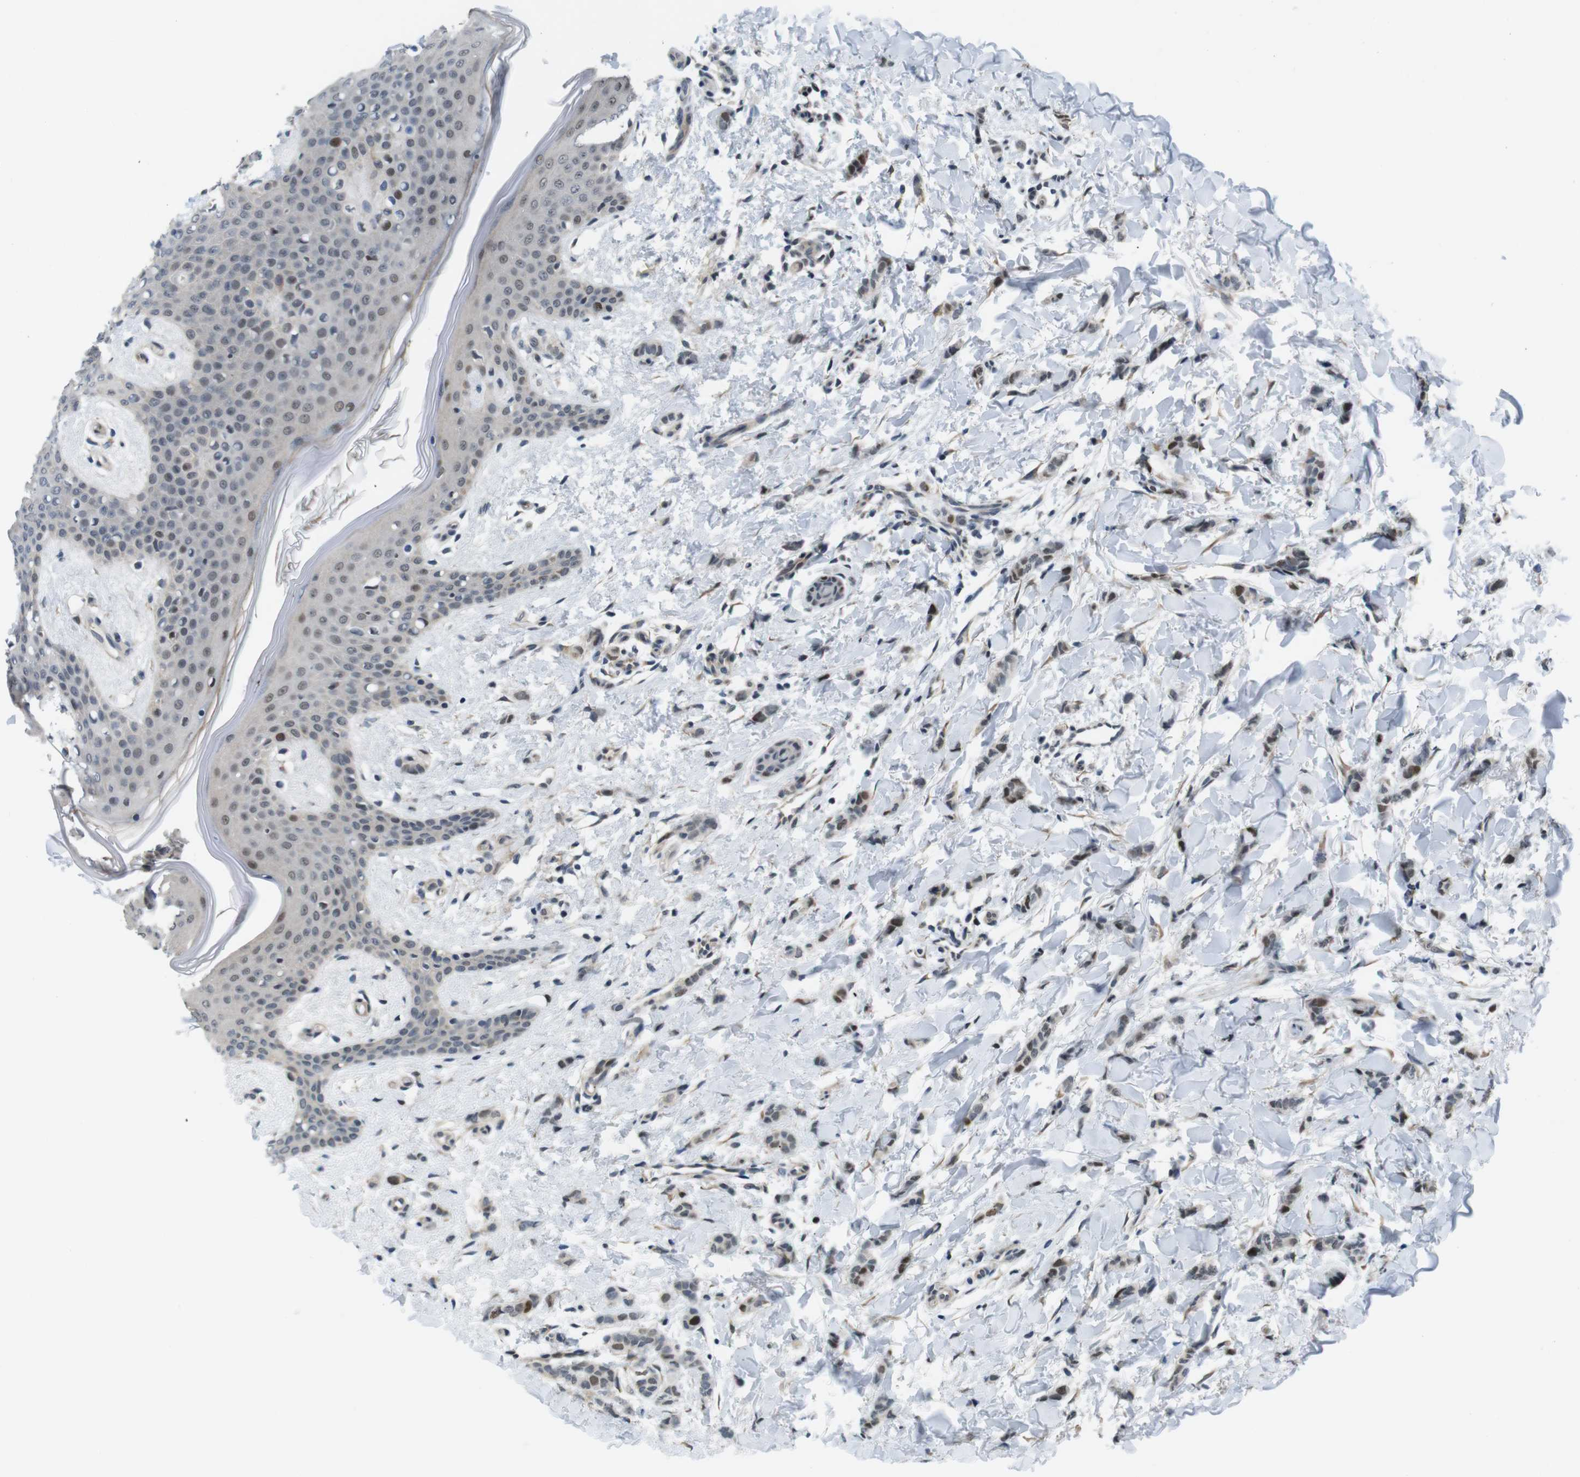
{"staining": {"intensity": "weak", "quantity": "25%-75%", "location": "nuclear"}, "tissue": "breast cancer", "cell_type": "Tumor cells", "image_type": "cancer", "snomed": [{"axis": "morphology", "description": "Lobular carcinoma"}, {"axis": "topography", "description": "Skin"}, {"axis": "topography", "description": "Breast"}], "caption": "Breast cancer (lobular carcinoma) stained with DAB (3,3'-diaminobenzidine) IHC demonstrates low levels of weak nuclear positivity in approximately 25%-75% of tumor cells. The staining was performed using DAB (3,3'-diaminobenzidine) to visualize the protein expression in brown, while the nuclei were stained in blue with hematoxylin (Magnification: 20x).", "gene": "SMCO2", "patient": {"sex": "female", "age": 46}}